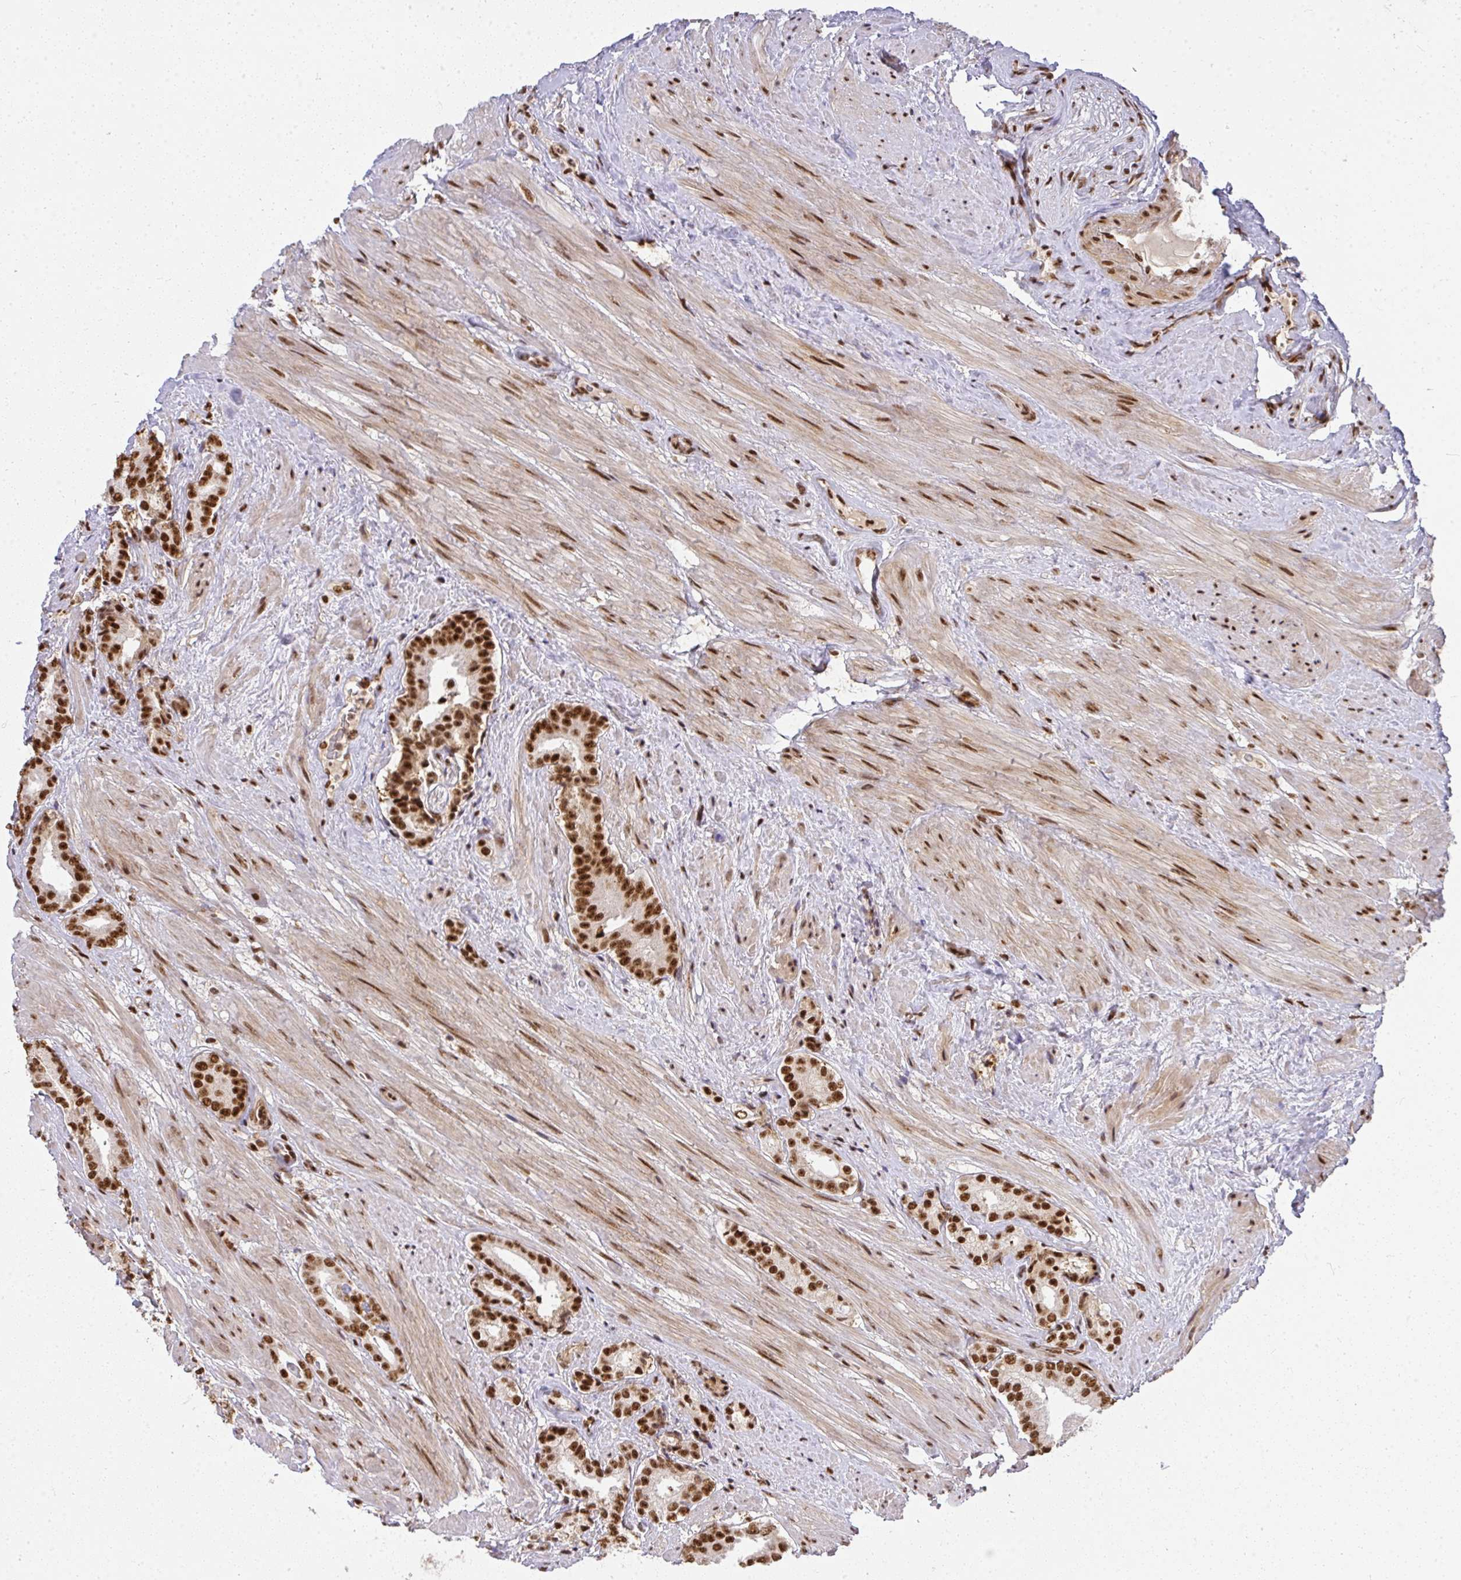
{"staining": {"intensity": "strong", "quantity": ">75%", "location": "nuclear"}, "tissue": "prostate cancer", "cell_type": "Tumor cells", "image_type": "cancer", "snomed": [{"axis": "morphology", "description": "Adenocarcinoma, High grade"}, {"axis": "topography", "description": "Prostate"}], "caption": "Brown immunohistochemical staining in adenocarcinoma (high-grade) (prostate) exhibits strong nuclear expression in about >75% of tumor cells.", "gene": "U2AF1", "patient": {"sex": "male", "age": 56}}